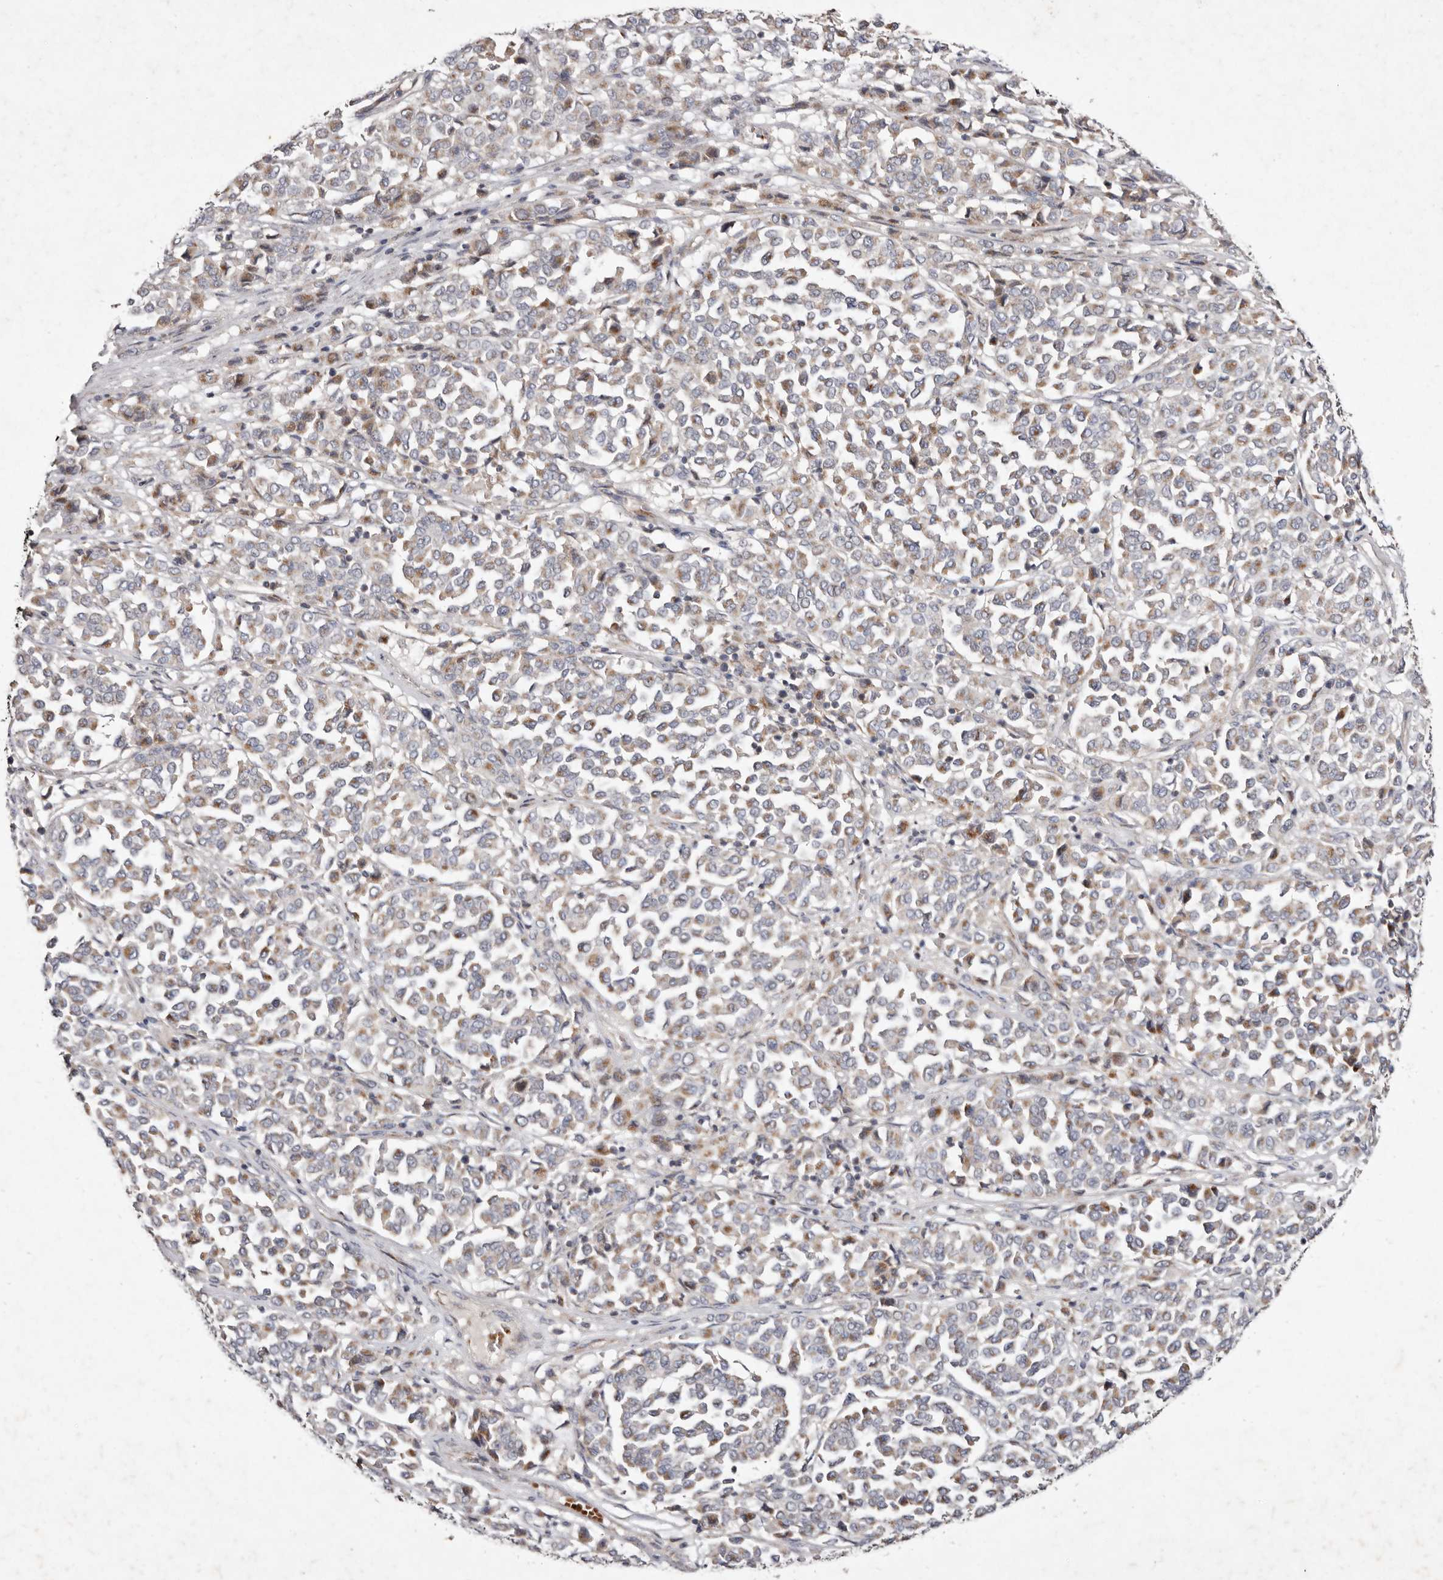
{"staining": {"intensity": "weak", "quantity": "25%-75%", "location": "cytoplasmic/membranous"}, "tissue": "melanoma", "cell_type": "Tumor cells", "image_type": "cancer", "snomed": [{"axis": "morphology", "description": "Malignant melanoma, Metastatic site"}, {"axis": "topography", "description": "Pancreas"}], "caption": "A high-resolution image shows immunohistochemistry staining of melanoma, which reveals weak cytoplasmic/membranous positivity in about 25%-75% of tumor cells.", "gene": "SLC25A20", "patient": {"sex": "female", "age": 30}}